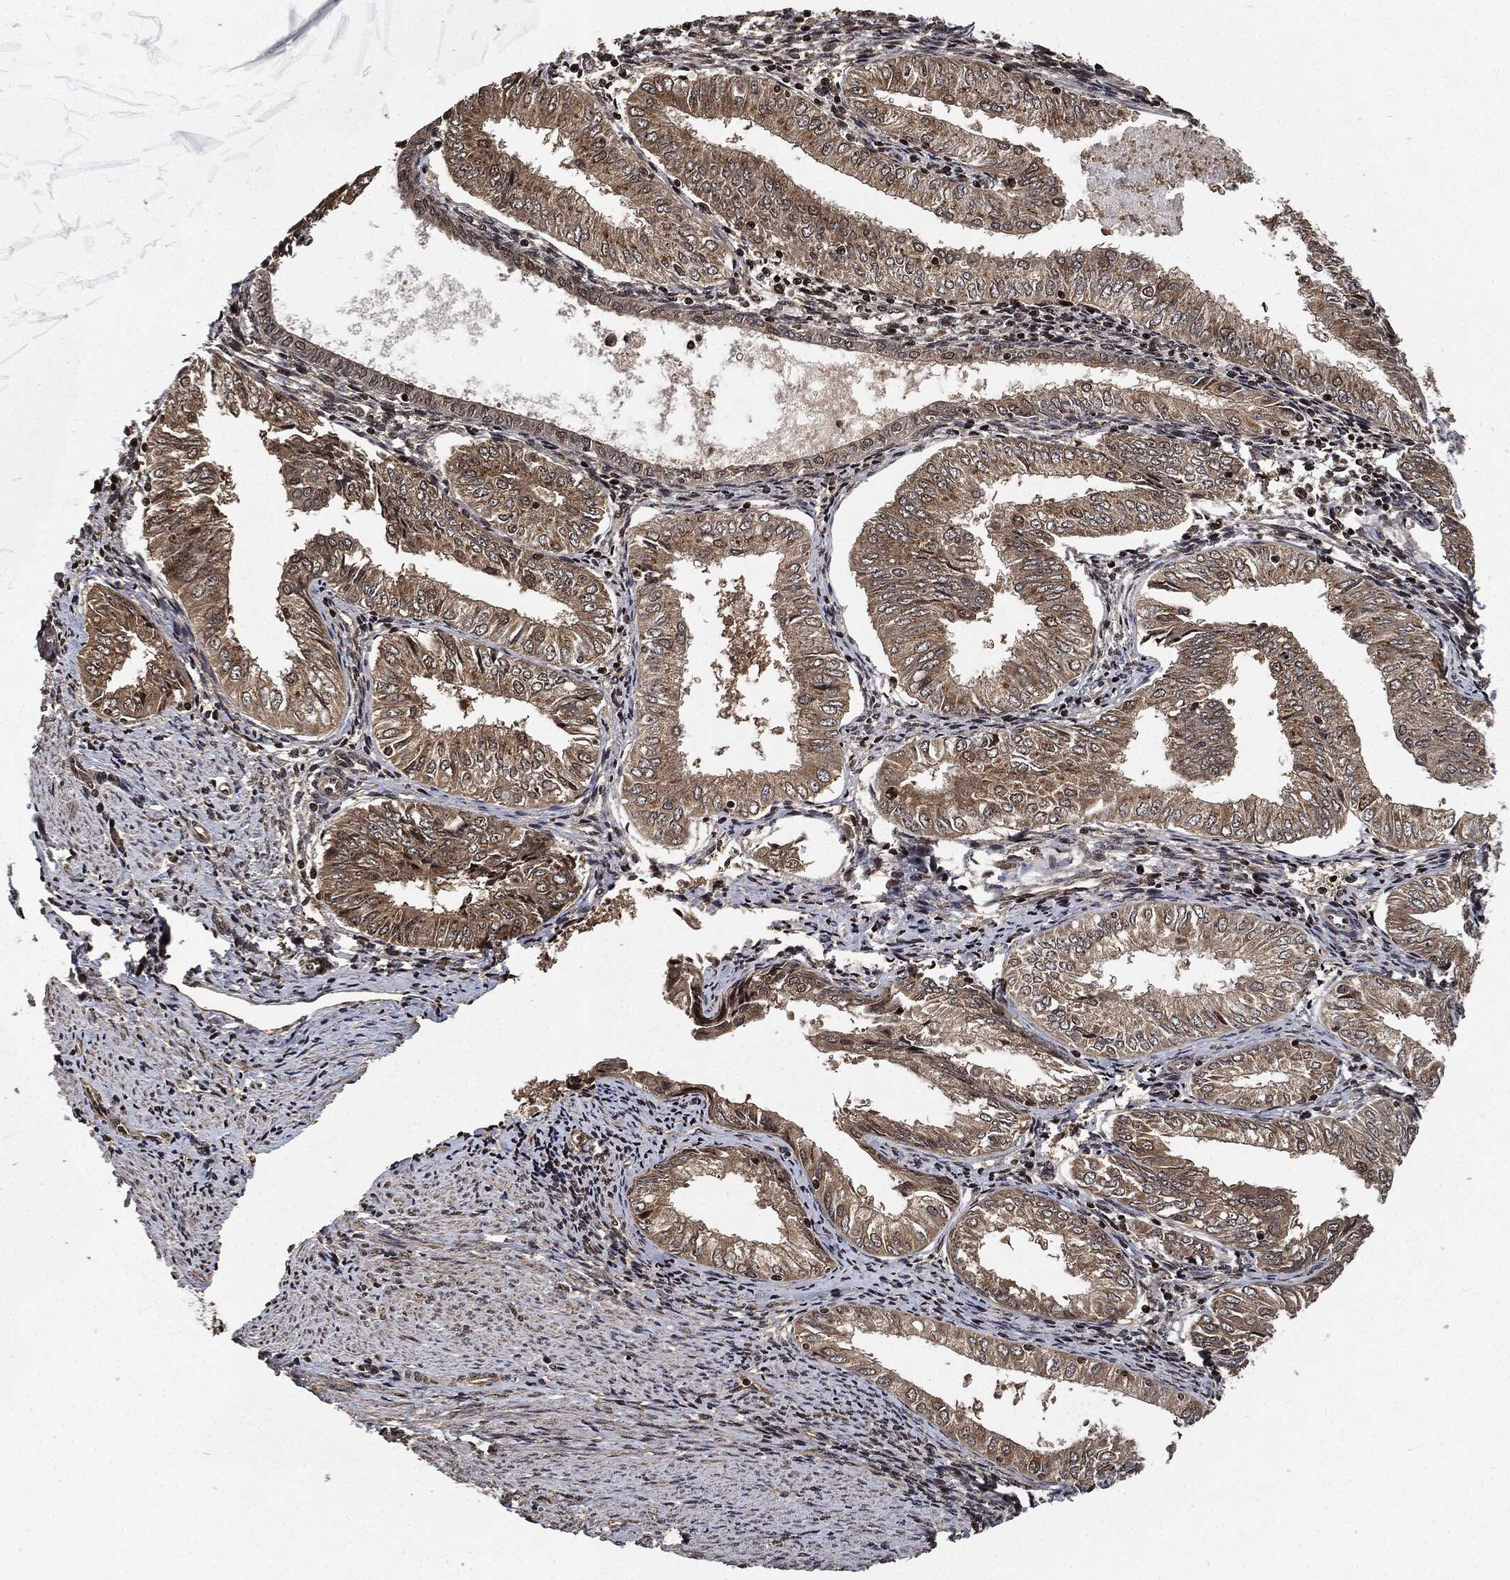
{"staining": {"intensity": "weak", "quantity": ">75%", "location": "cytoplasmic/membranous"}, "tissue": "endometrial cancer", "cell_type": "Tumor cells", "image_type": "cancer", "snomed": [{"axis": "morphology", "description": "Adenocarcinoma, NOS"}, {"axis": "topography", "description": "Endometrium"}], "caption": "The photomicrograph demonstrates staining of adenocarcinoma (endometrial), revealing weak cytoplasmic/membranous protein expression (brown color) within tumor cells.", "gene": "PDK1", "patient": {"sex": "female", "age": 53}}